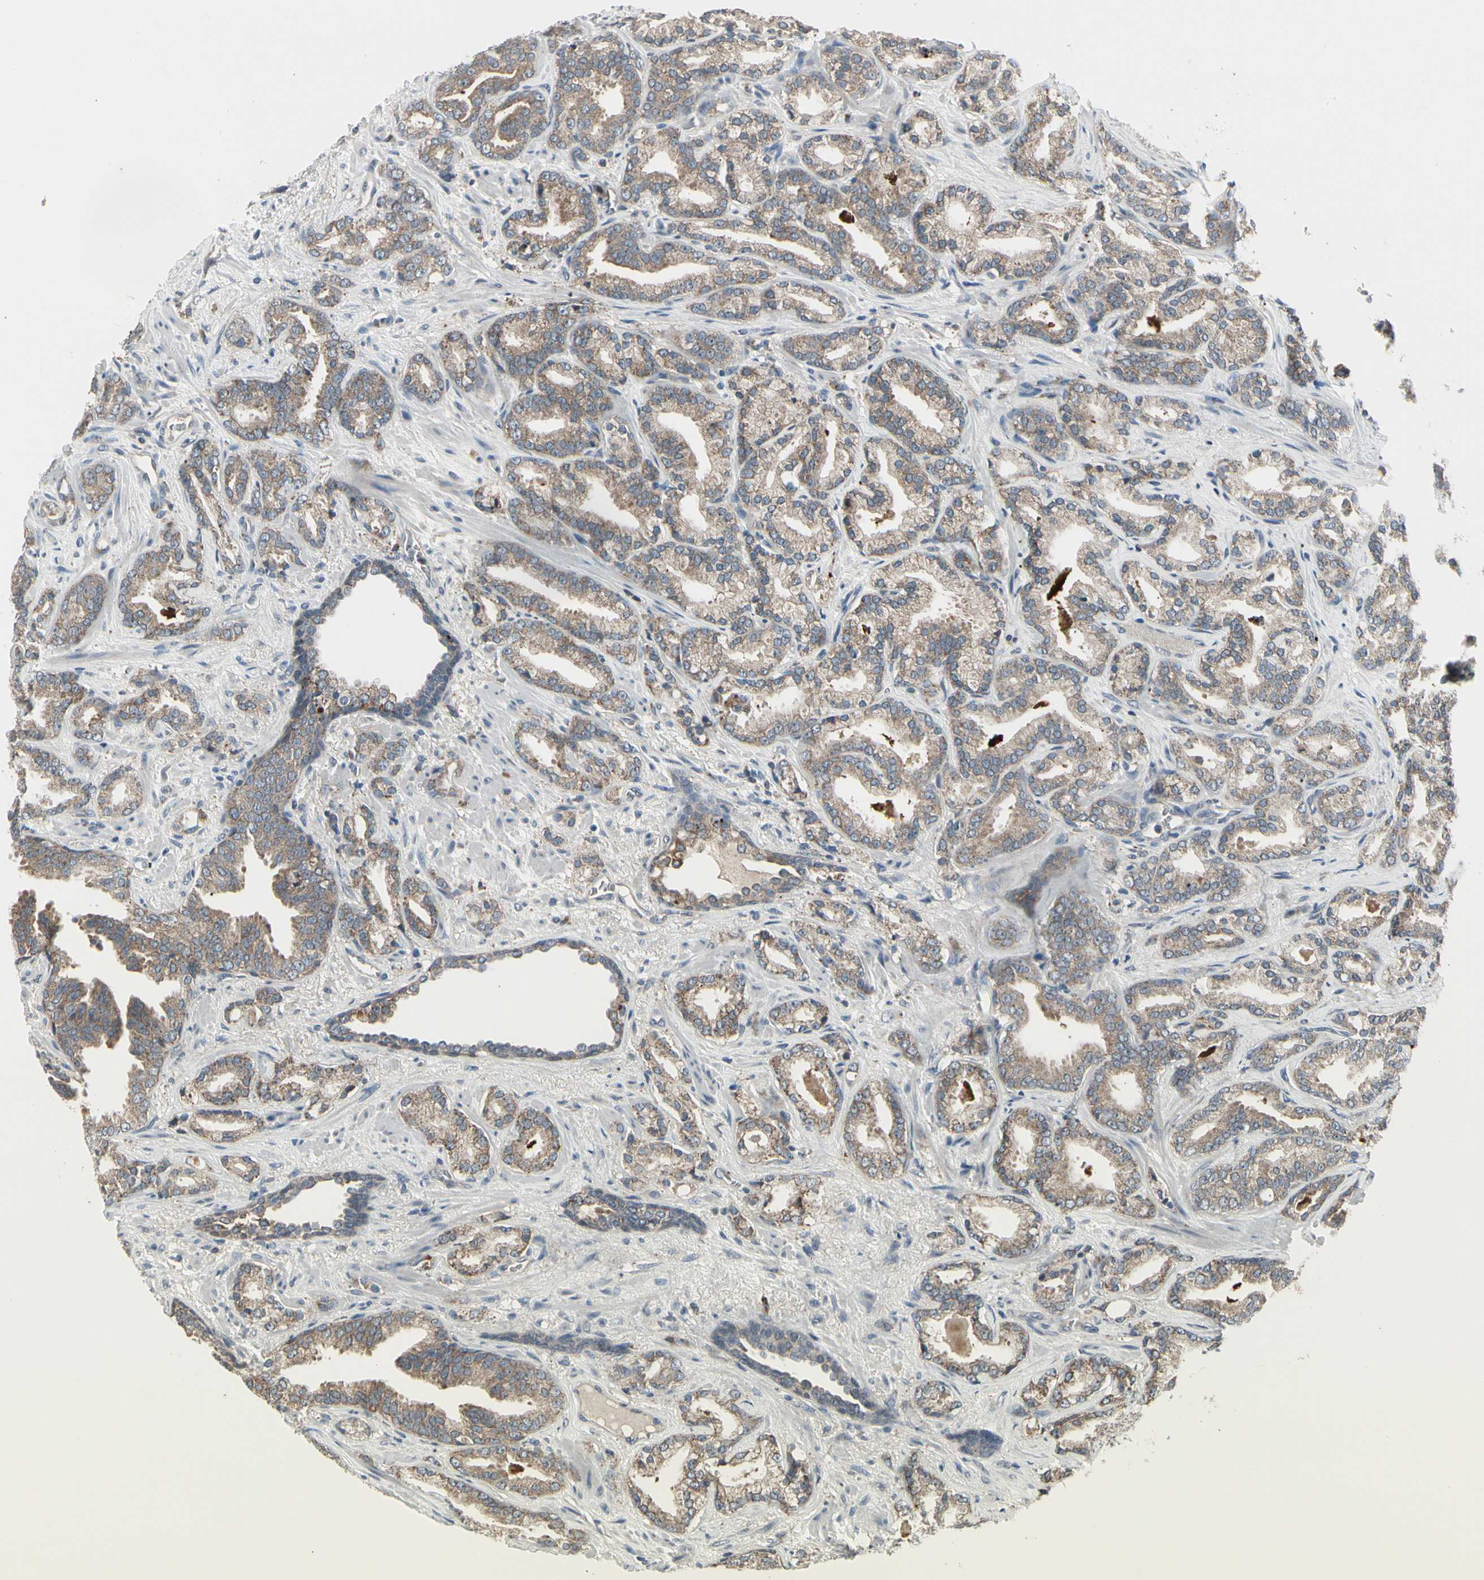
{"staining": {"intensity": "weak", "quantity": ">75%", "location": "cytoplasmic/membranous"}, "tissue": "prostate cancer", "cell_type": "Tumor cells", "image_type": "cancer", "snomed": [{"axis": "morphology", "description": "Adenocarcinoma, Low grade"}, {"axis": "topography", "description": "Prostate"}], "caption": "An immunohistochemistry (IHC) micrograph of neoplastic tissue is shown. Protein staining in brown shows weak cytoplasmic/membranous positivity in prostate adenocarcinoma (low-grade) within tumor cells.", "gene": "GRN", "patient": {"sex": "male", "age": 63}}